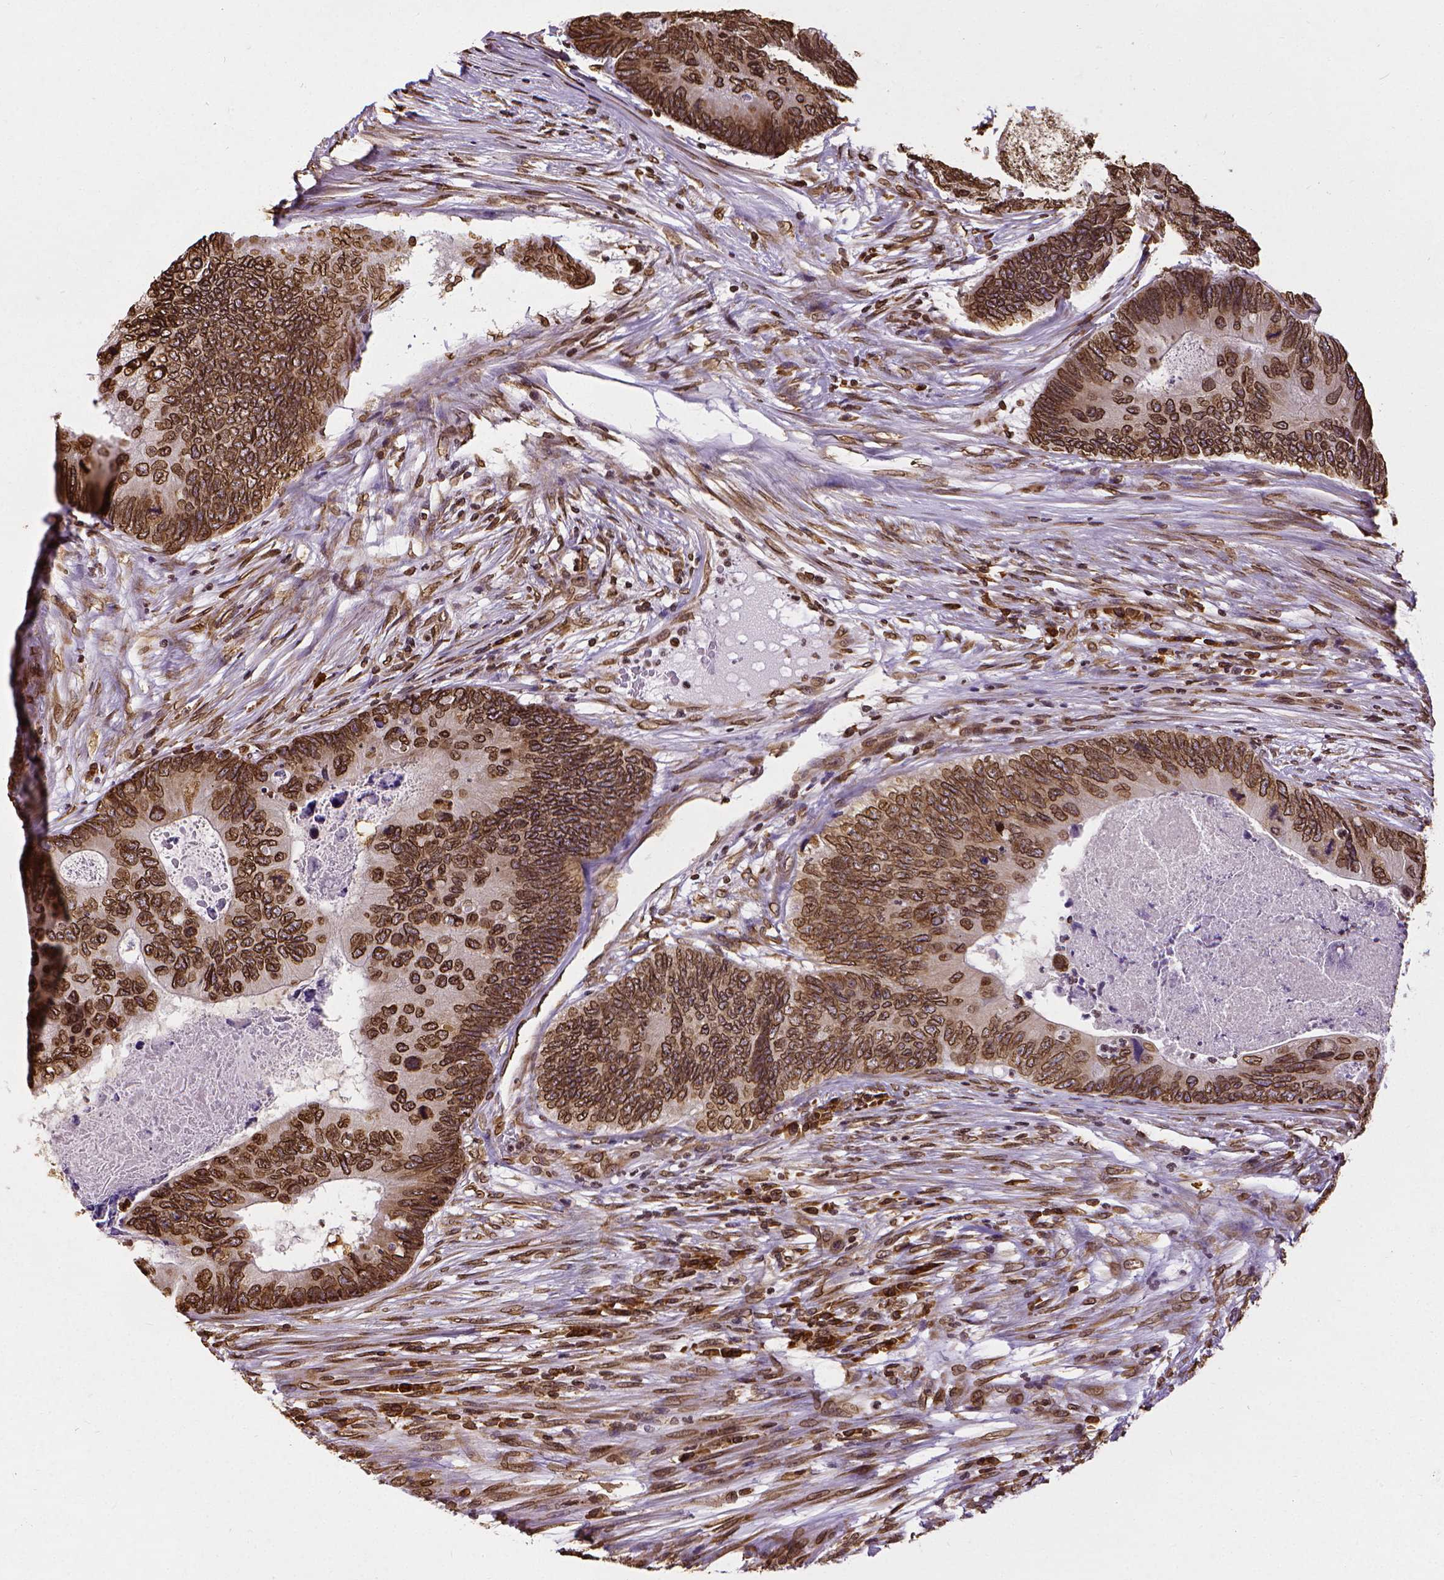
{"staining": {"intensity": "strong", "quantity": ">75%", "location": "cytoplasmic/membranous,nuclear"}, "tissue": "colorectal cancer", "cell_type": "Tumor cells", "image_type": "cancer", "snomed": [{"axis": "morphology", "description": "Adenocarcinoma, NOS"}, {"axis": "topography", "description": "Colon"}], "caption": "Brown immunohistochemical staining in human colorectal cancer reveals strong cytoplasmic/membranous and nuclear expression in about >75% of tumor cells. (DAB (3,3'-diaminobenzidine) = brown stain, brightfield microscopy at high magnification).", "gene": "MTDH", "patient": {"sex": "female", "age": 67}}